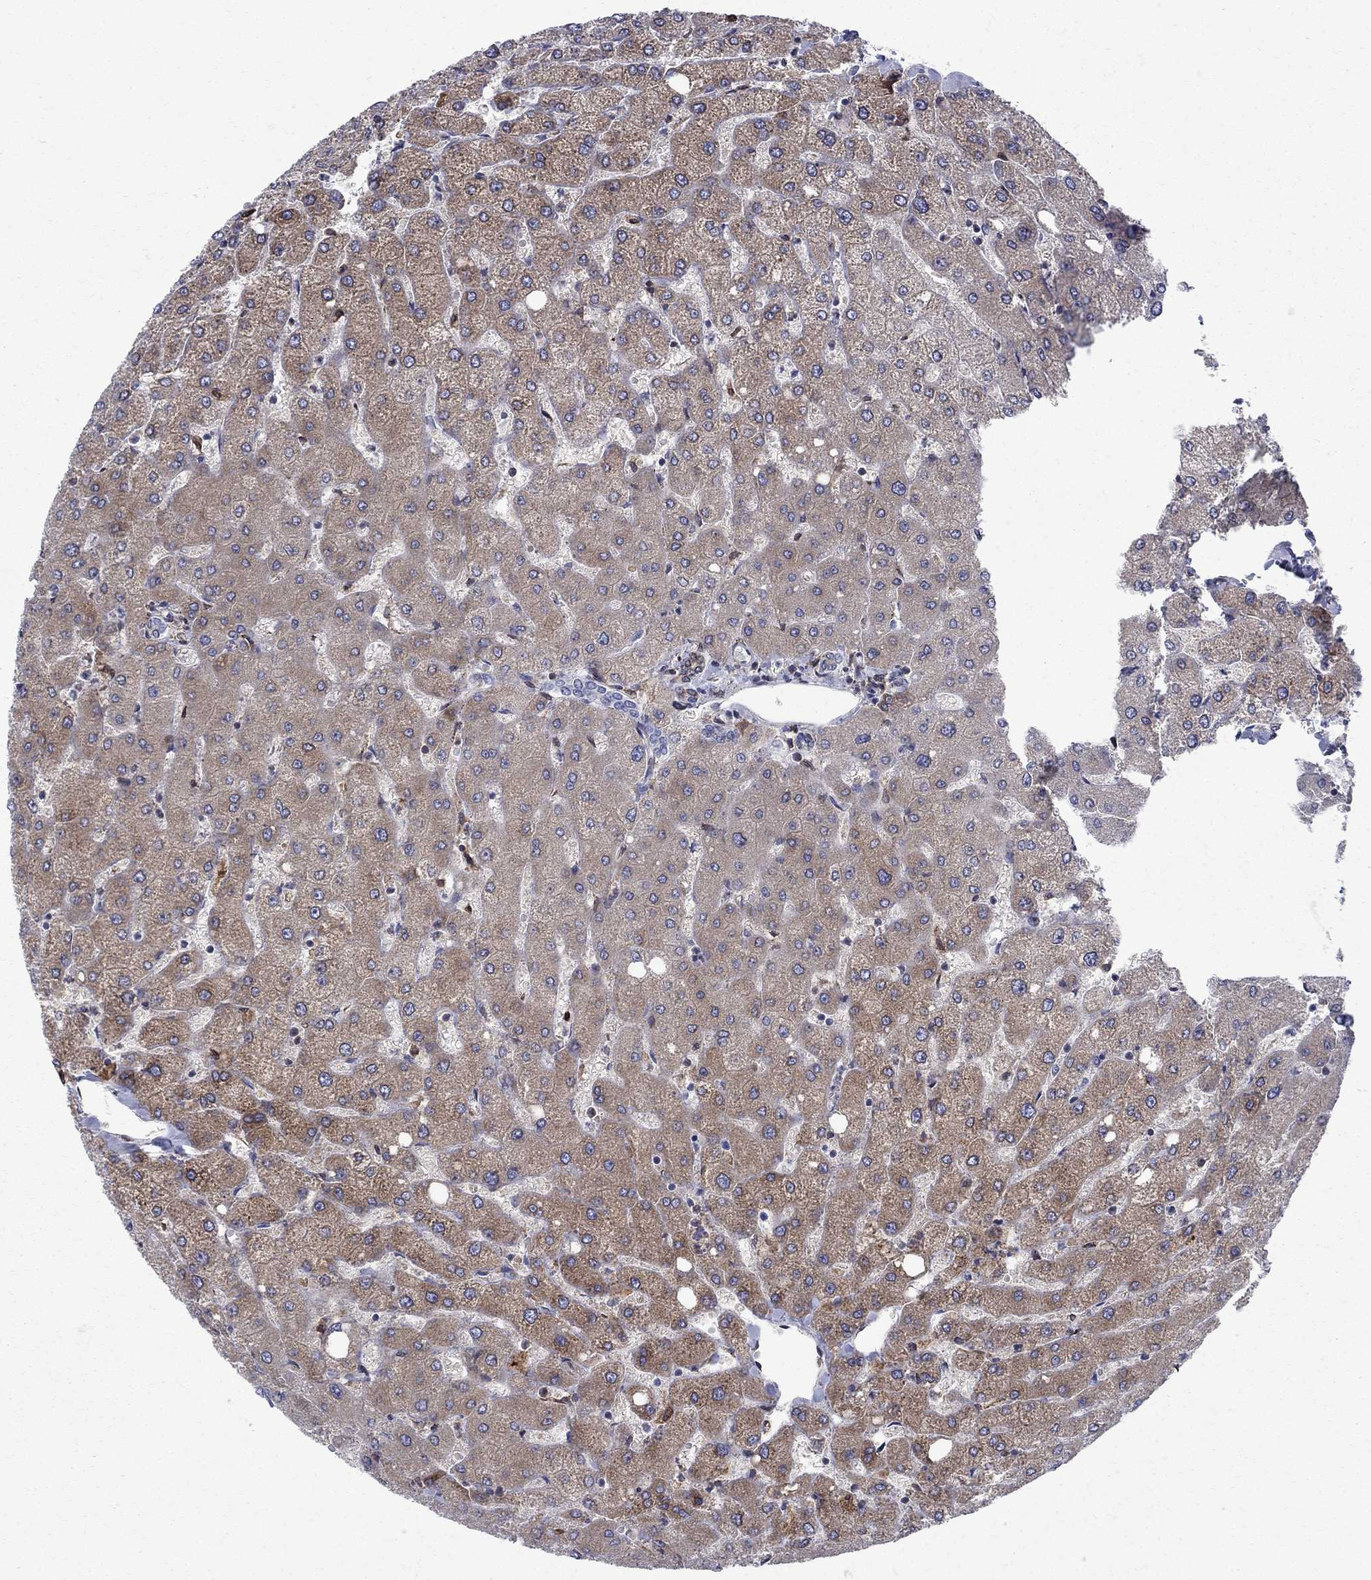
{"staining": {"intensity": "negative", "quantity": "none", "location": "none"}, "tissue": "liver", "cell_type": "Cholangiocytes", "image_type": "normal", "snomed": [{"axis": "morphology", "description": "Normal tissue, NOS"}, {"axis": "topography", "description": "Liver"}], "caption": "The image shows no significant expression in cholangiocytes of liver. (DAB IHC, high magnification).", "gene": "CAB39L", "patient": {"sex": "female", "age": 54}}